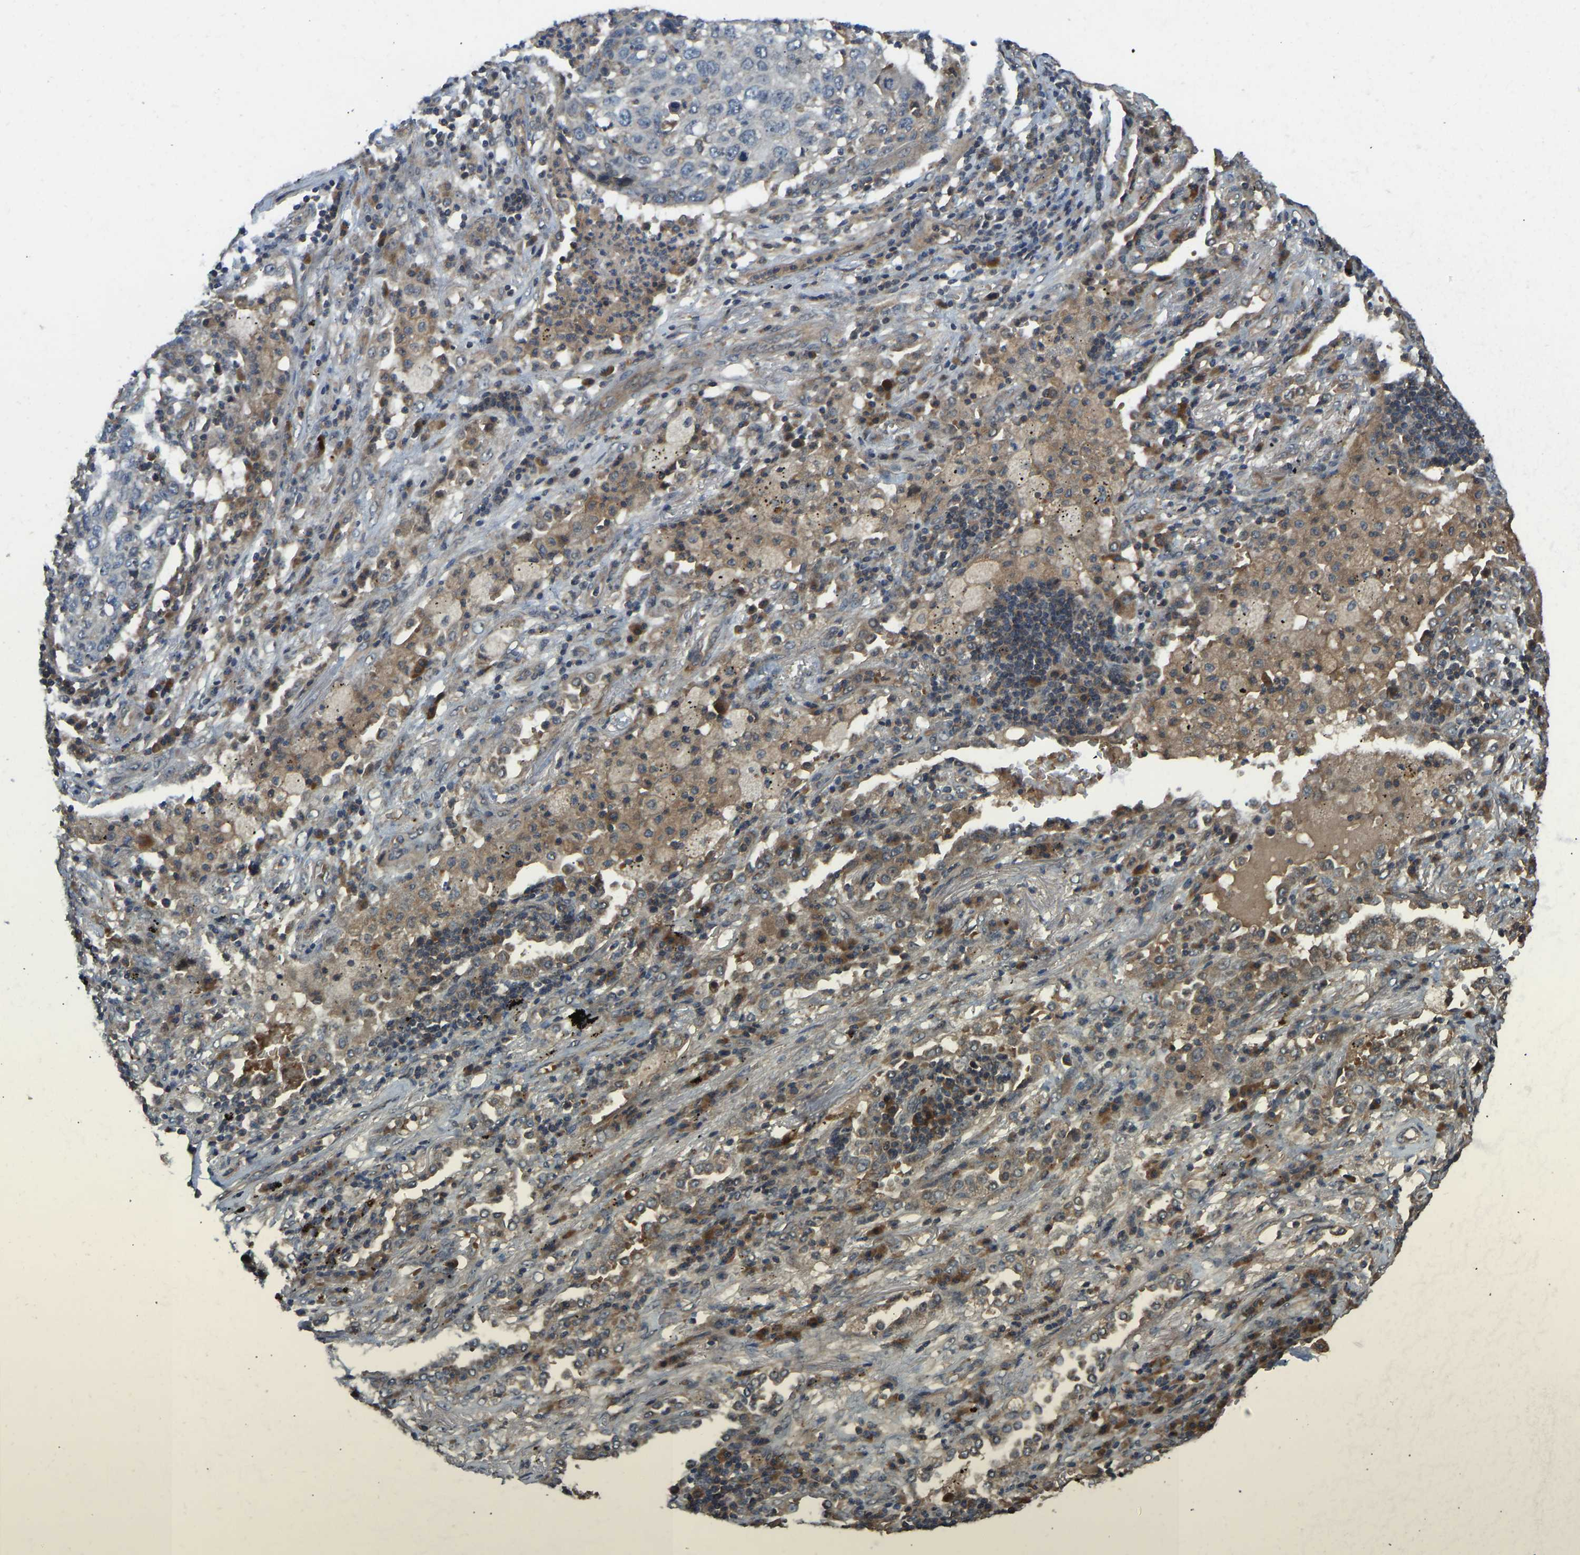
{"staining": {"intensity": "negative", "quantity": "none", "location": "none"}, "tissue": "lung cancer", "cell_type": "Tumor cells", "image_type": "cancer", "snomed": [{"axis": "morphology", "description": "Squamous cell carcinoma, NOS"}, {"axis": "topography", "description": "Lung"}], "caption": "Immunohistochemistry histopathology image of human squamous cell carcinoma (lung) stained for a protein (brown), which shows no positivity in tumor cells.", "gene": "ZNF71", "patient": {"sex": "female", "age": 63}}